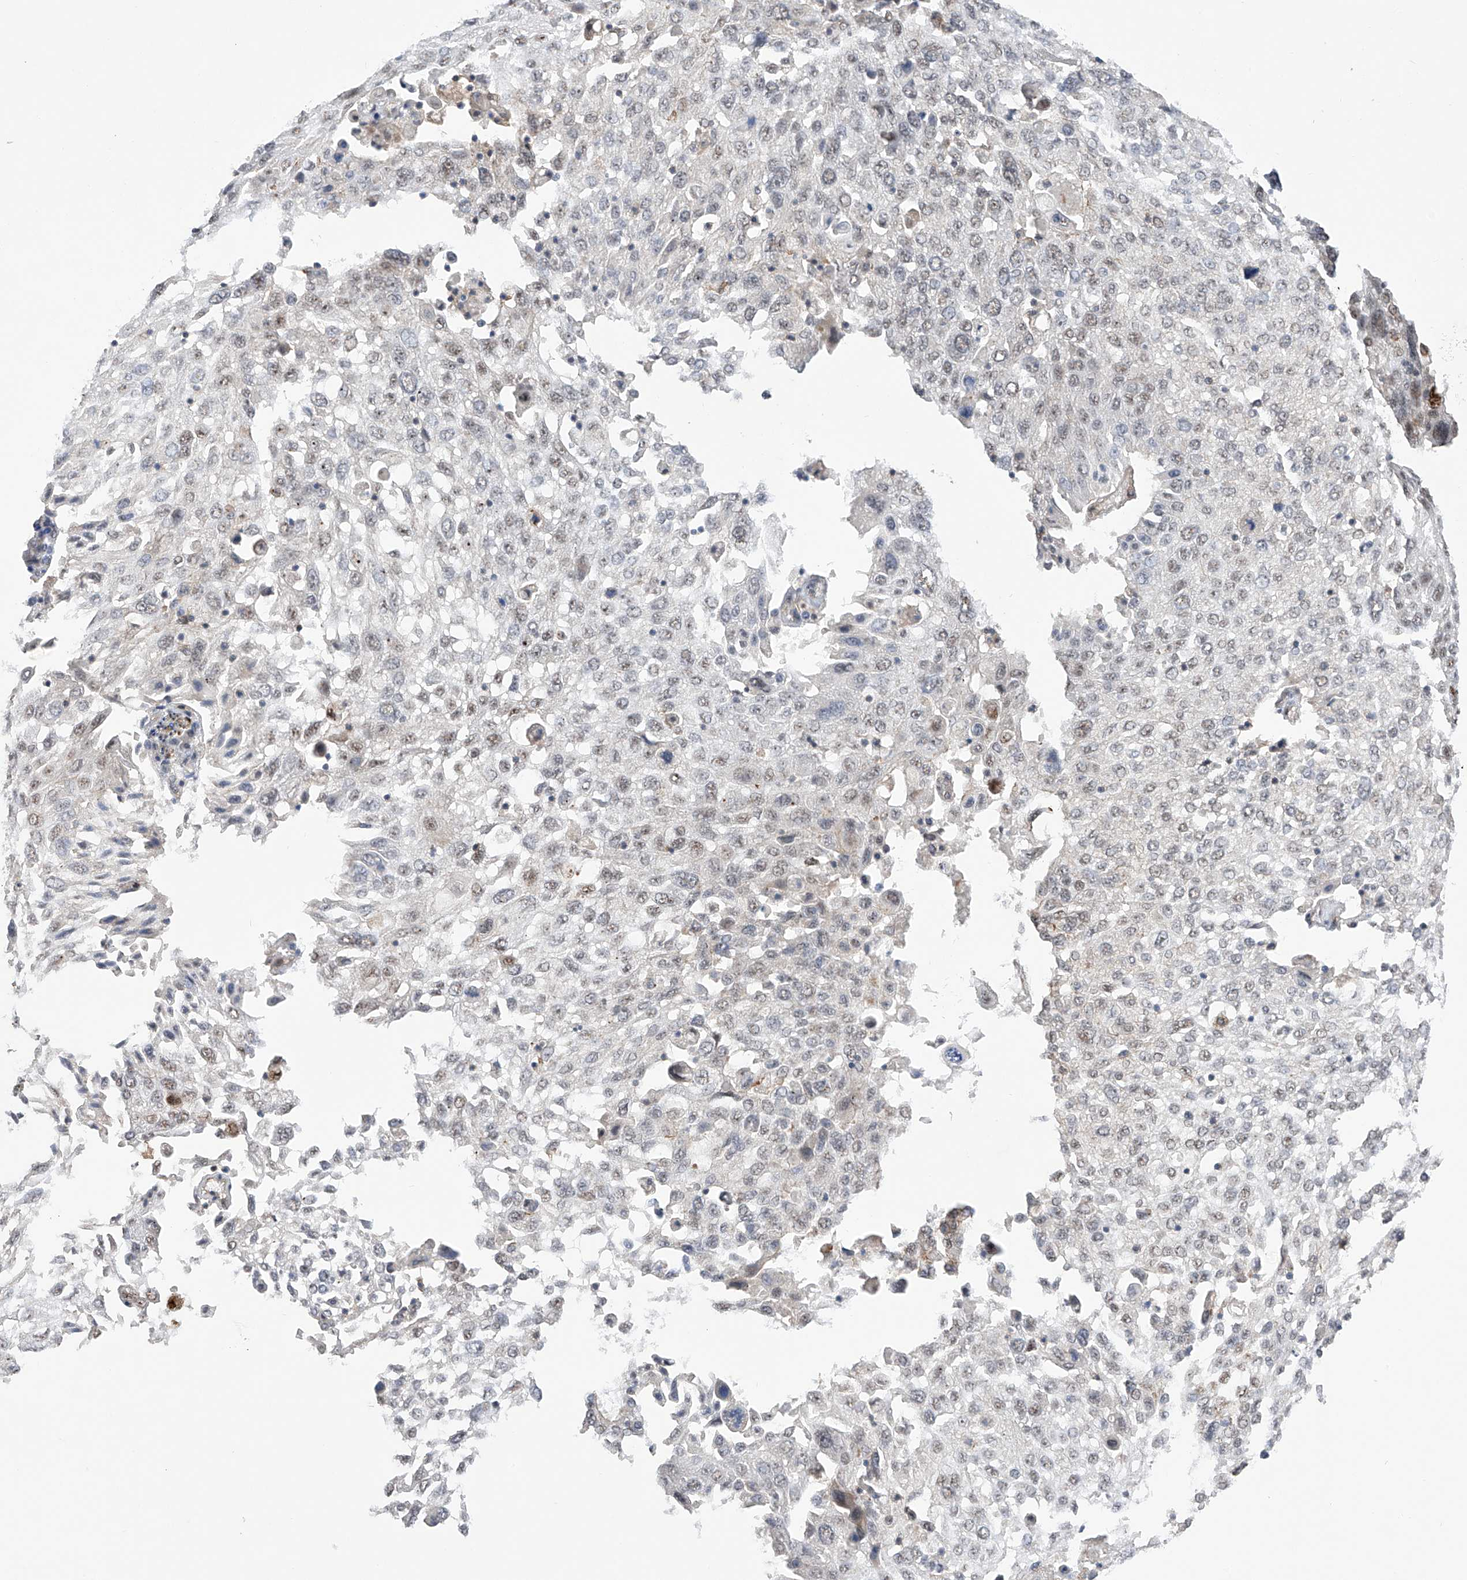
{"staining": {"intensity": "weak", "quantity": "<25%", "location": "nuclear"}, "tissue": "lung cancer", "cell_type": "Tumor cells", "image_type": "cancer", "snomed": [{"axis": "morphology", "description": "Squamous cell carcinoma, NOS"}, {"axis": "topography", "description": "Lung"}], "caption": "IHC histopathology image of neoplastic tissue: human lung cancer stained with DAB exhibits no significant protein expression in tumor cells.", "gene": "NFATC4", "patient": {"sex": "male", "age": 65}}